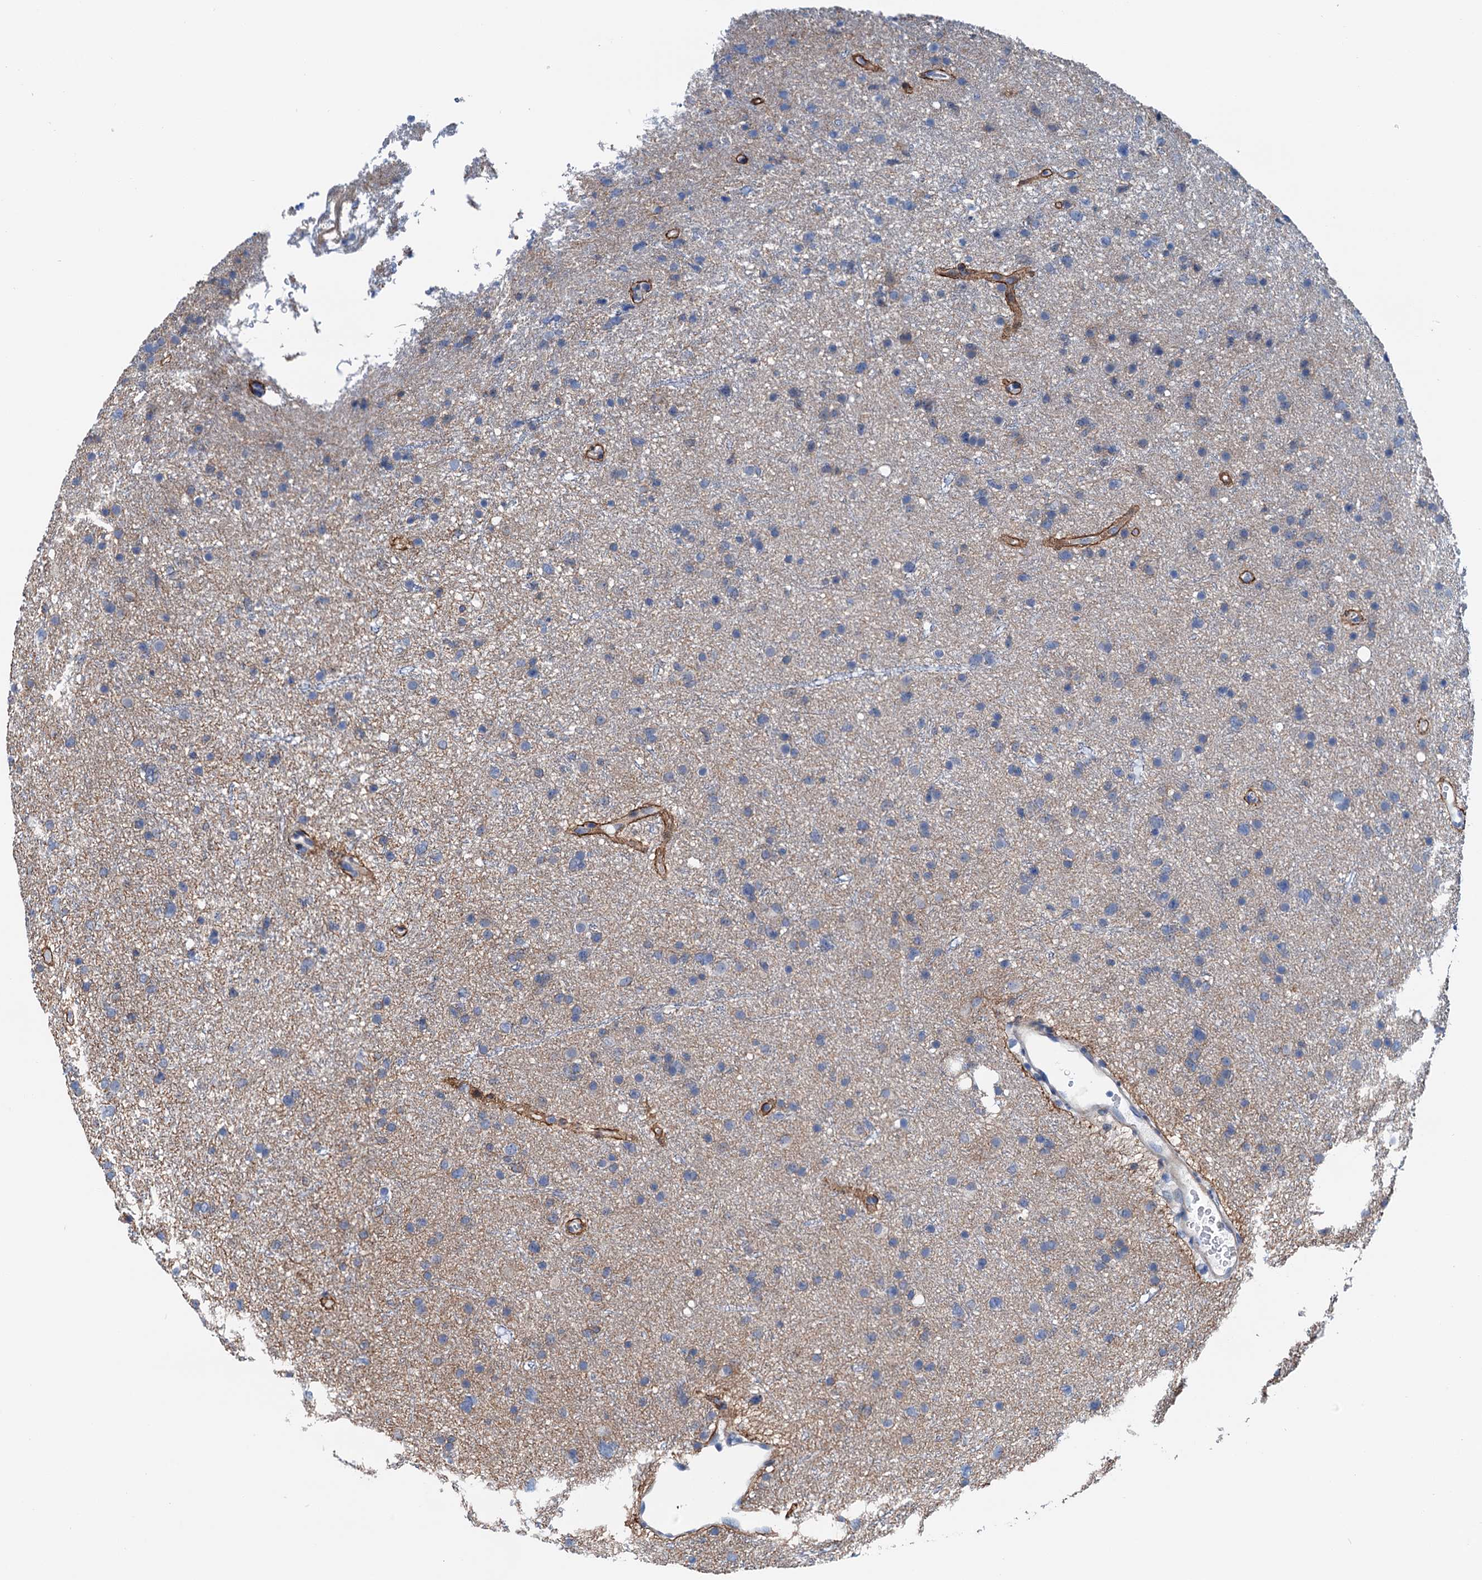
{"staining": {"intensity": "negative", "quantity": "none", "location": "none"}, "tissue": "glioma", "cell_type": "Tumor cells", "image_type": "cancer", "snomed": [{"axis": "morphology", "description": "Glioma, malignant, Low grade"}, {"axis": "topography", "description": "Cerebral cortex"}], "caption": "Human glioma stained for a protein using IHC displays no positivity in tumor cells.", "gene": "ELAC1", "patient": {"sex": "female", "age": 39}}